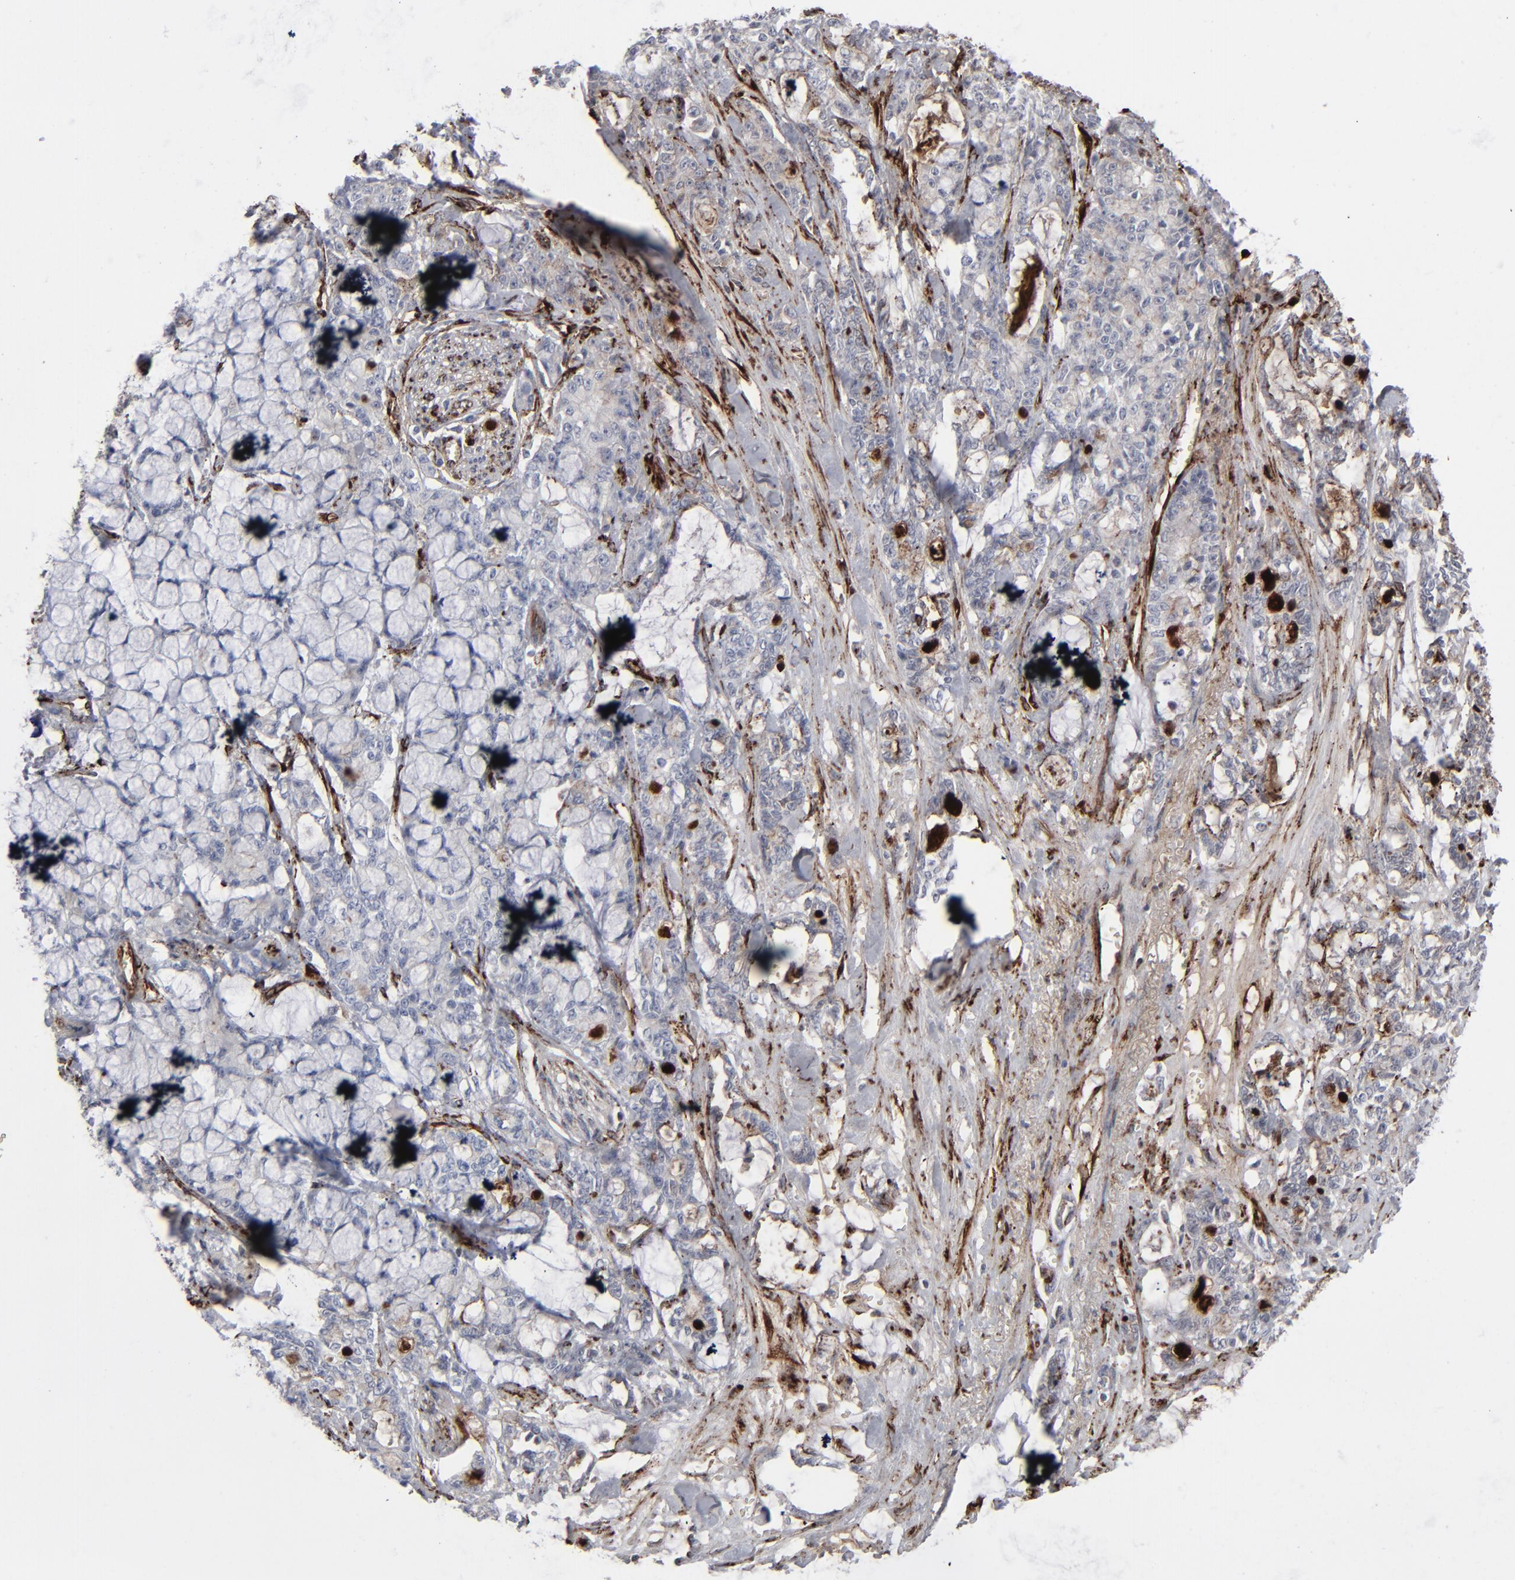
{"staining": {"intensity": "negative", "quantity": "none", "location": "none"}, "tissue": "pancreatic cancer", "cell_type": "Tumor cells", "image_type": "cancer", "snomed": [{"axis": "morphology", "description": "Adenocarcinoma, NOS"}, {"axis": "topography", "description": "Pancreas"}], "caption": "A photomicrograph of human pancreatic cancer (adenocarcinoma) is negative for staining in tumor cells.", "gene": "SPARC", "patient": {"sex": "female", "age": 73}}